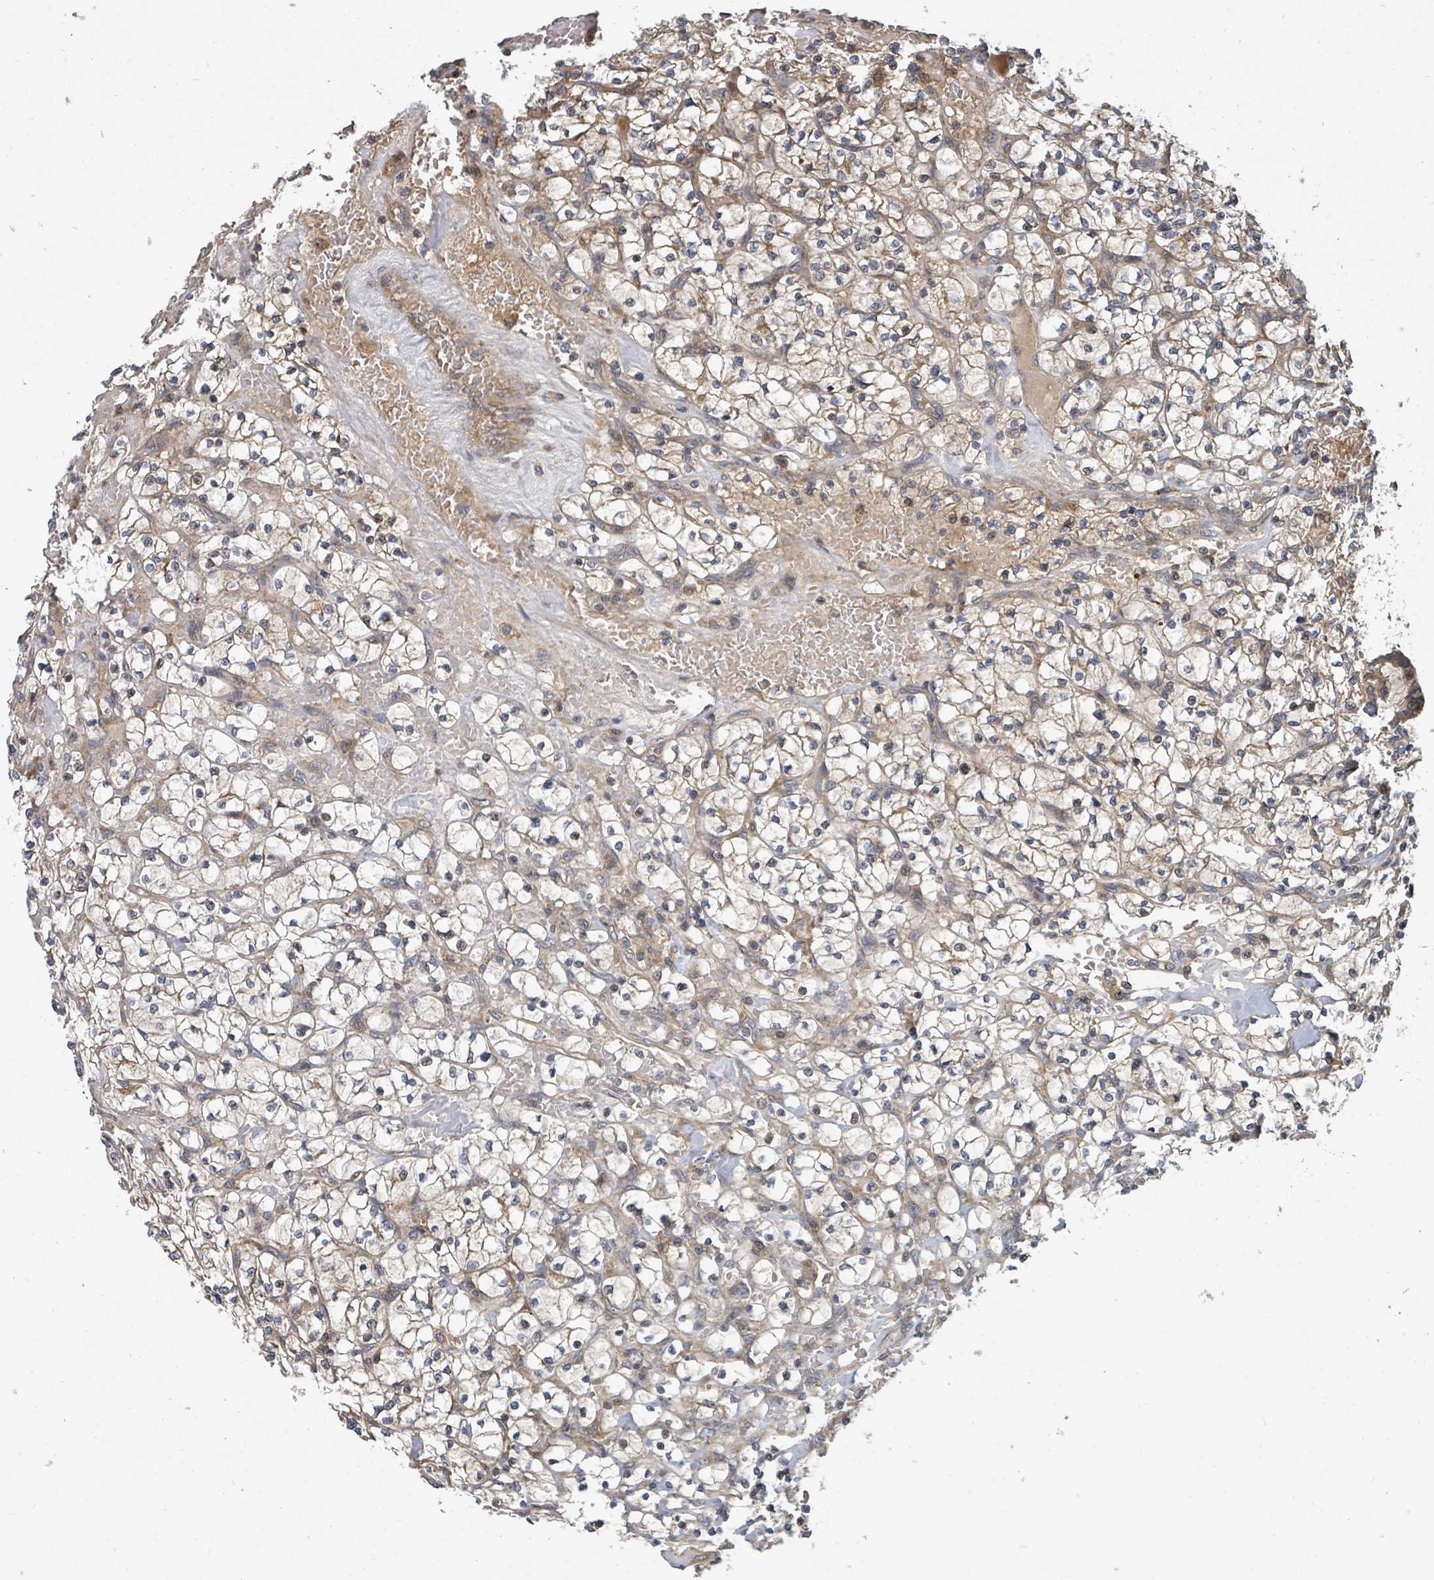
{"staining": {"intensity": "moderate", "quantity": "25%-75%", "location": "cytoplasmic/membranous"}, "tissue": "renal cancer", "cell_type": "Tumor cells", "image_type": "cancer", "snomed": [{"axis": "morphology", "description": "Adenocarcinoma, NOS"}, {"axis": "topography", "description": "Kidney"}], "caption": "Renal adenocarcinoma stained with a protein marker exhibits moderate staining in tumor cells.", "gene": "DPM1", "patient": {"sex": "female", "age": 64}}